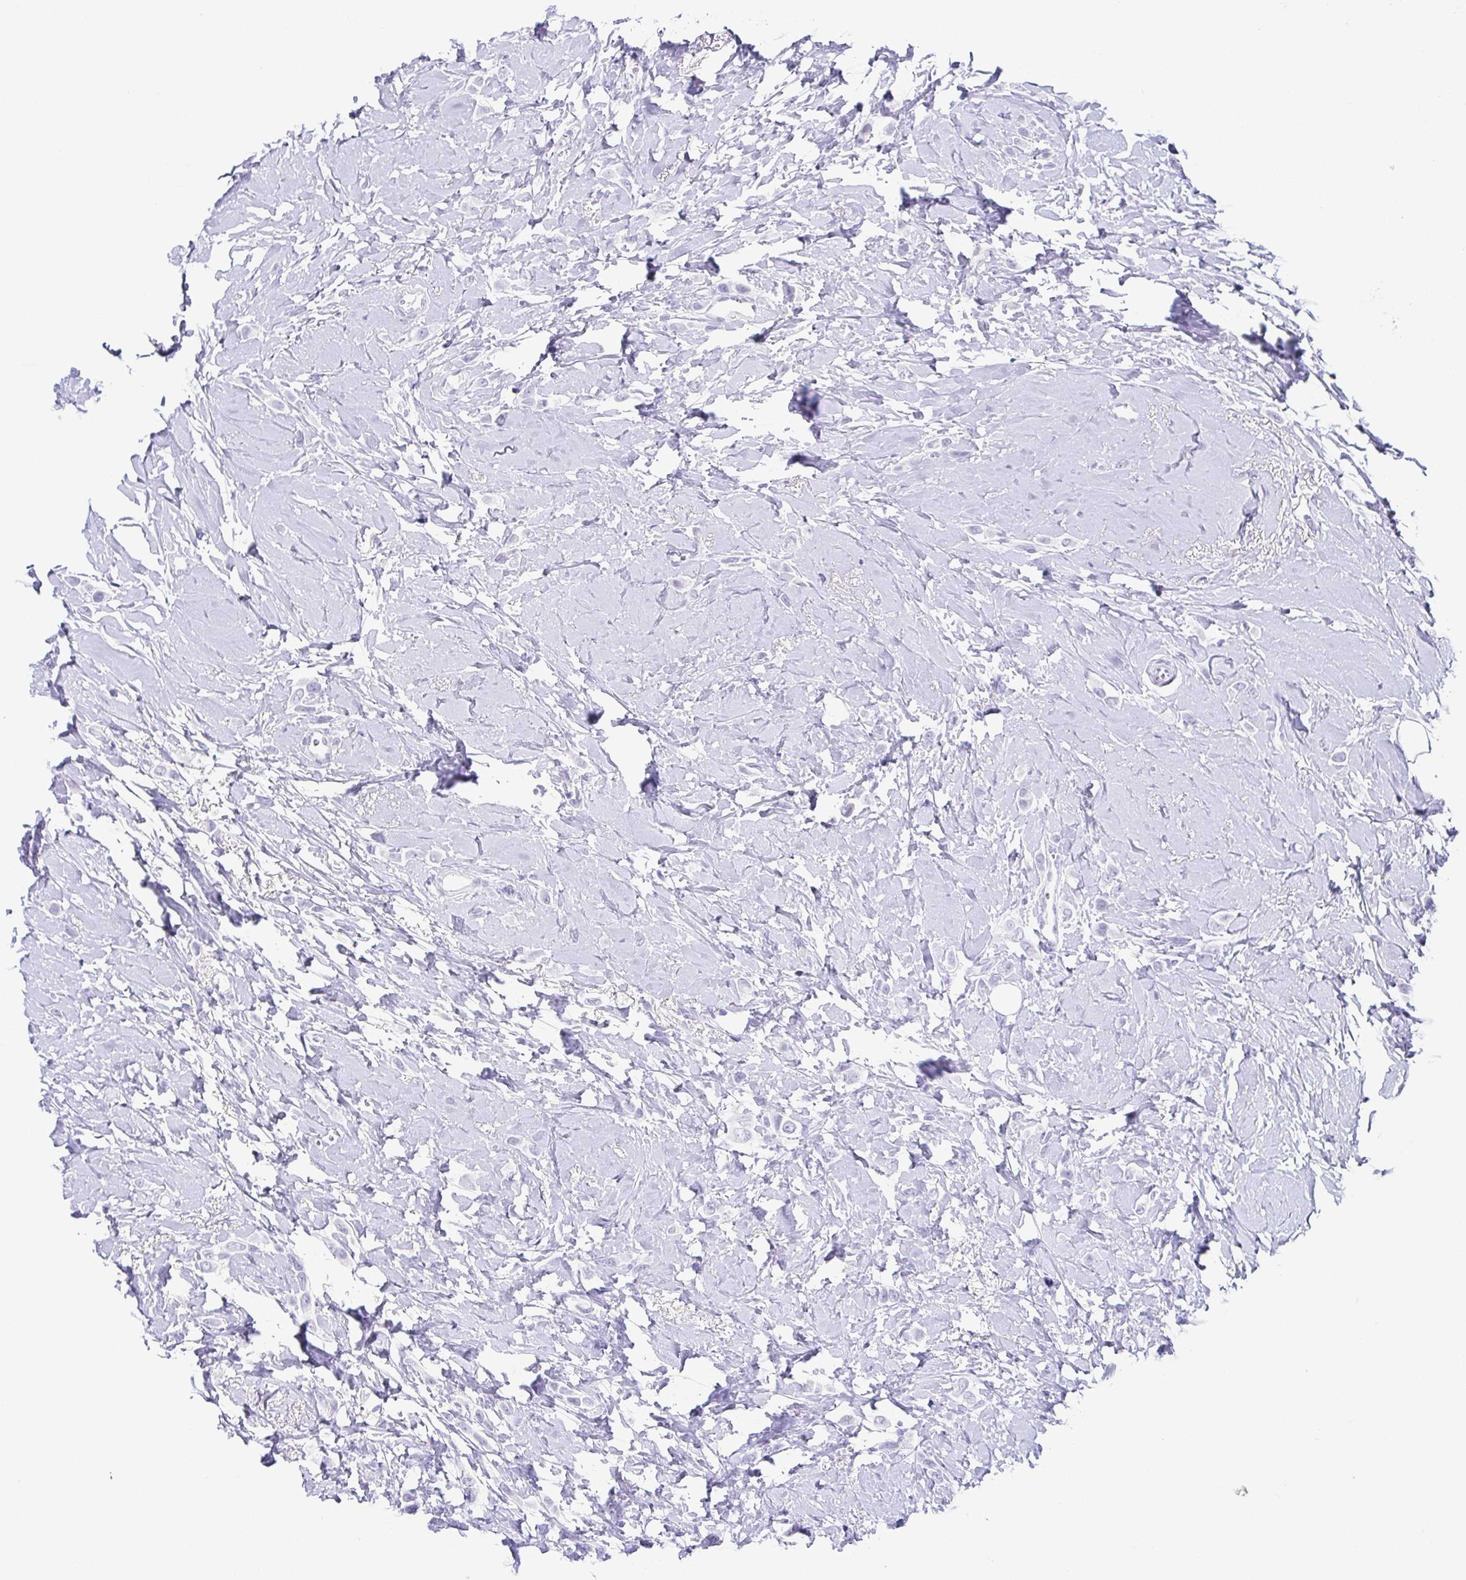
{"staining": {"intensity": "negative", "quantity": "none", "location": "none"}, "tissue": "breast cancer", "cell_type": "Tumor cells", "image_type": "cancer", "snomed": [{"axis": "morphology", "description": "Lobular carcinoma"}, {"axis": "topography", "description": "Breast"}], "caption": "The image shows no significant expression in tumor cells of breast lobular carcinoma.", "gene": "ESX1", "patient": {"sex": "female", "age": 66}}